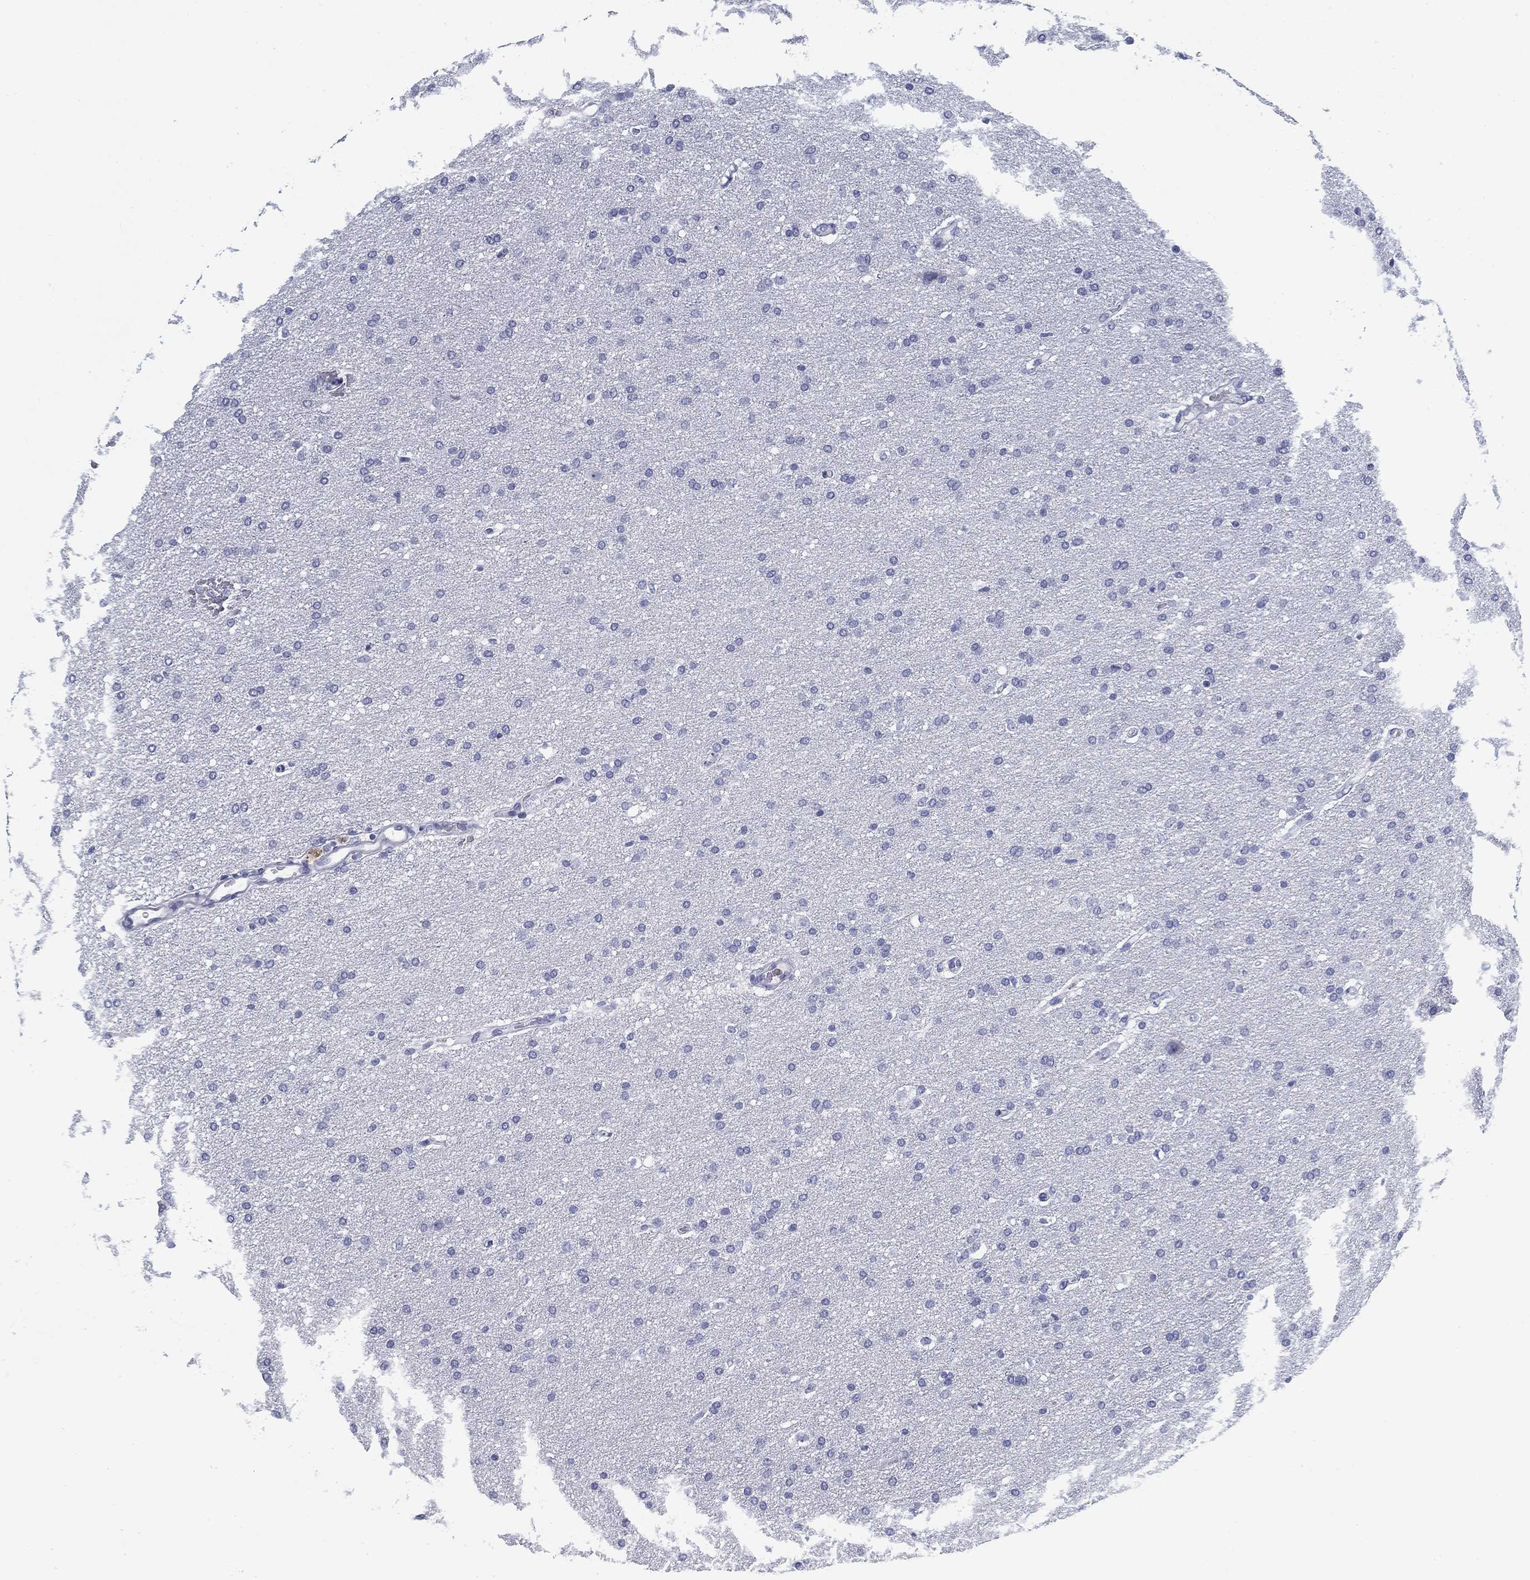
{"staining": {"intensity": "negative", "quantity": "none", "location": "none"}, "tissue": "glioma", "cell_type": "Tumor cells", "image_type": "cancer", "snomed": [{"axis": "morphology", "description": "Glioma, malignant, Low grade"}, {"axis": "topography", "description": "Brain"}], "caption": "Immunohistochemistry (IHC) micrograph of neoplastic tissue: malignant low-grade glioma stained with DAB (3,3'-diaminobenzidine) reveals no significant protein expression in tumor cells. (DAB (3,3'-diaminobenzidine) immunohistochemistry (IHC) visualized using brightfield microscopy, high magnification).", "gene": "CD79B", "patient": {"sex": "female", "age": 37}}